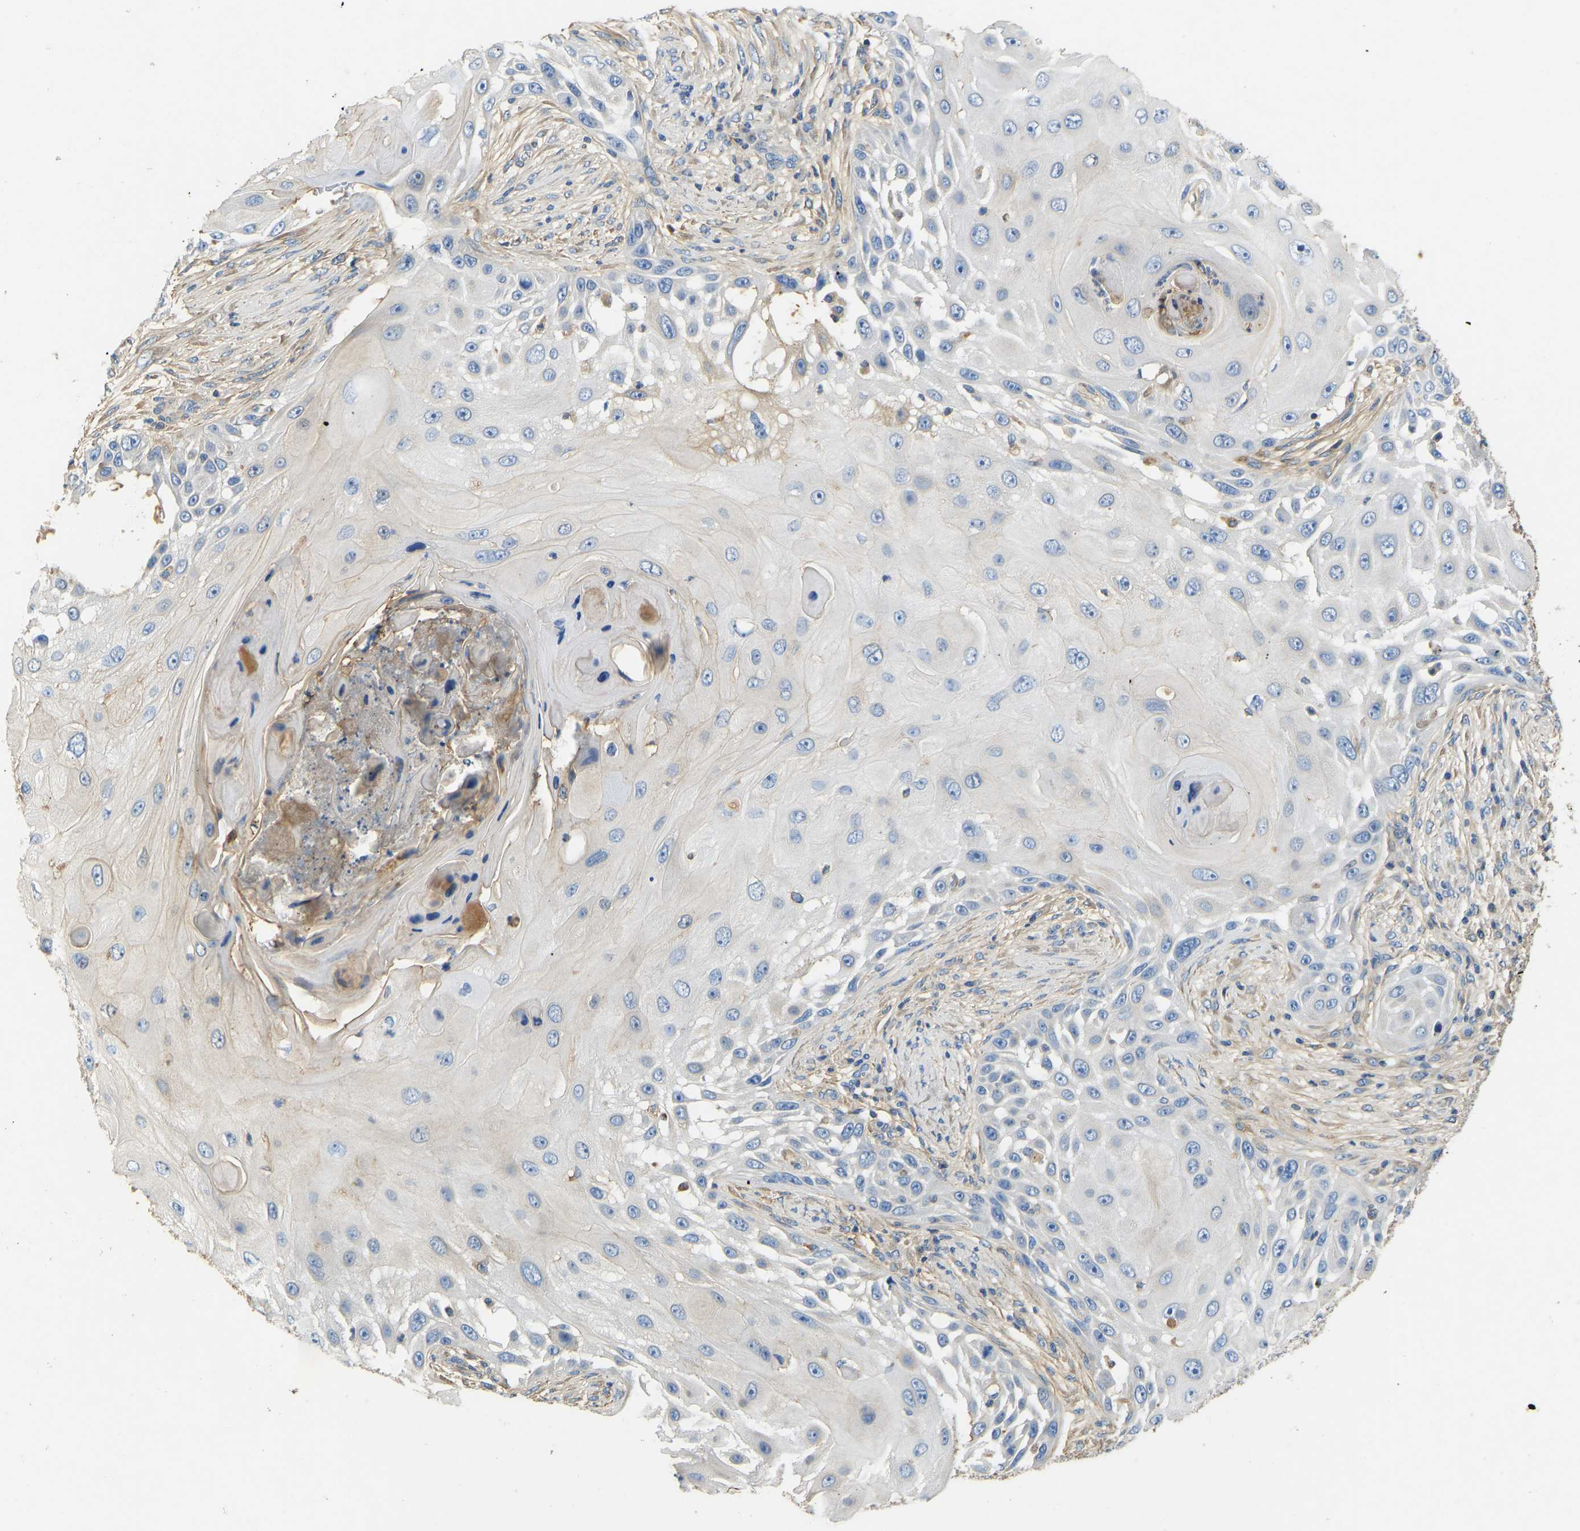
{"staining": {"intensity": "negative", "quantity": "none", "location": "none"}, "tissue": "skin cancer", "cell_type": "Tumor cells", "image_type": "cancer", "snomed": [{"axis": "morphology", "description": "Squamous cell carcinoma, NOS"}, {"axis": "topography", "description": "Skin"}], "caption": "A histopathology image of human skin squamous cell carcinoma is negative for staining in tumor cells.", "gene": "TECTA", "patient": {"sex": "female", "age": 44}}